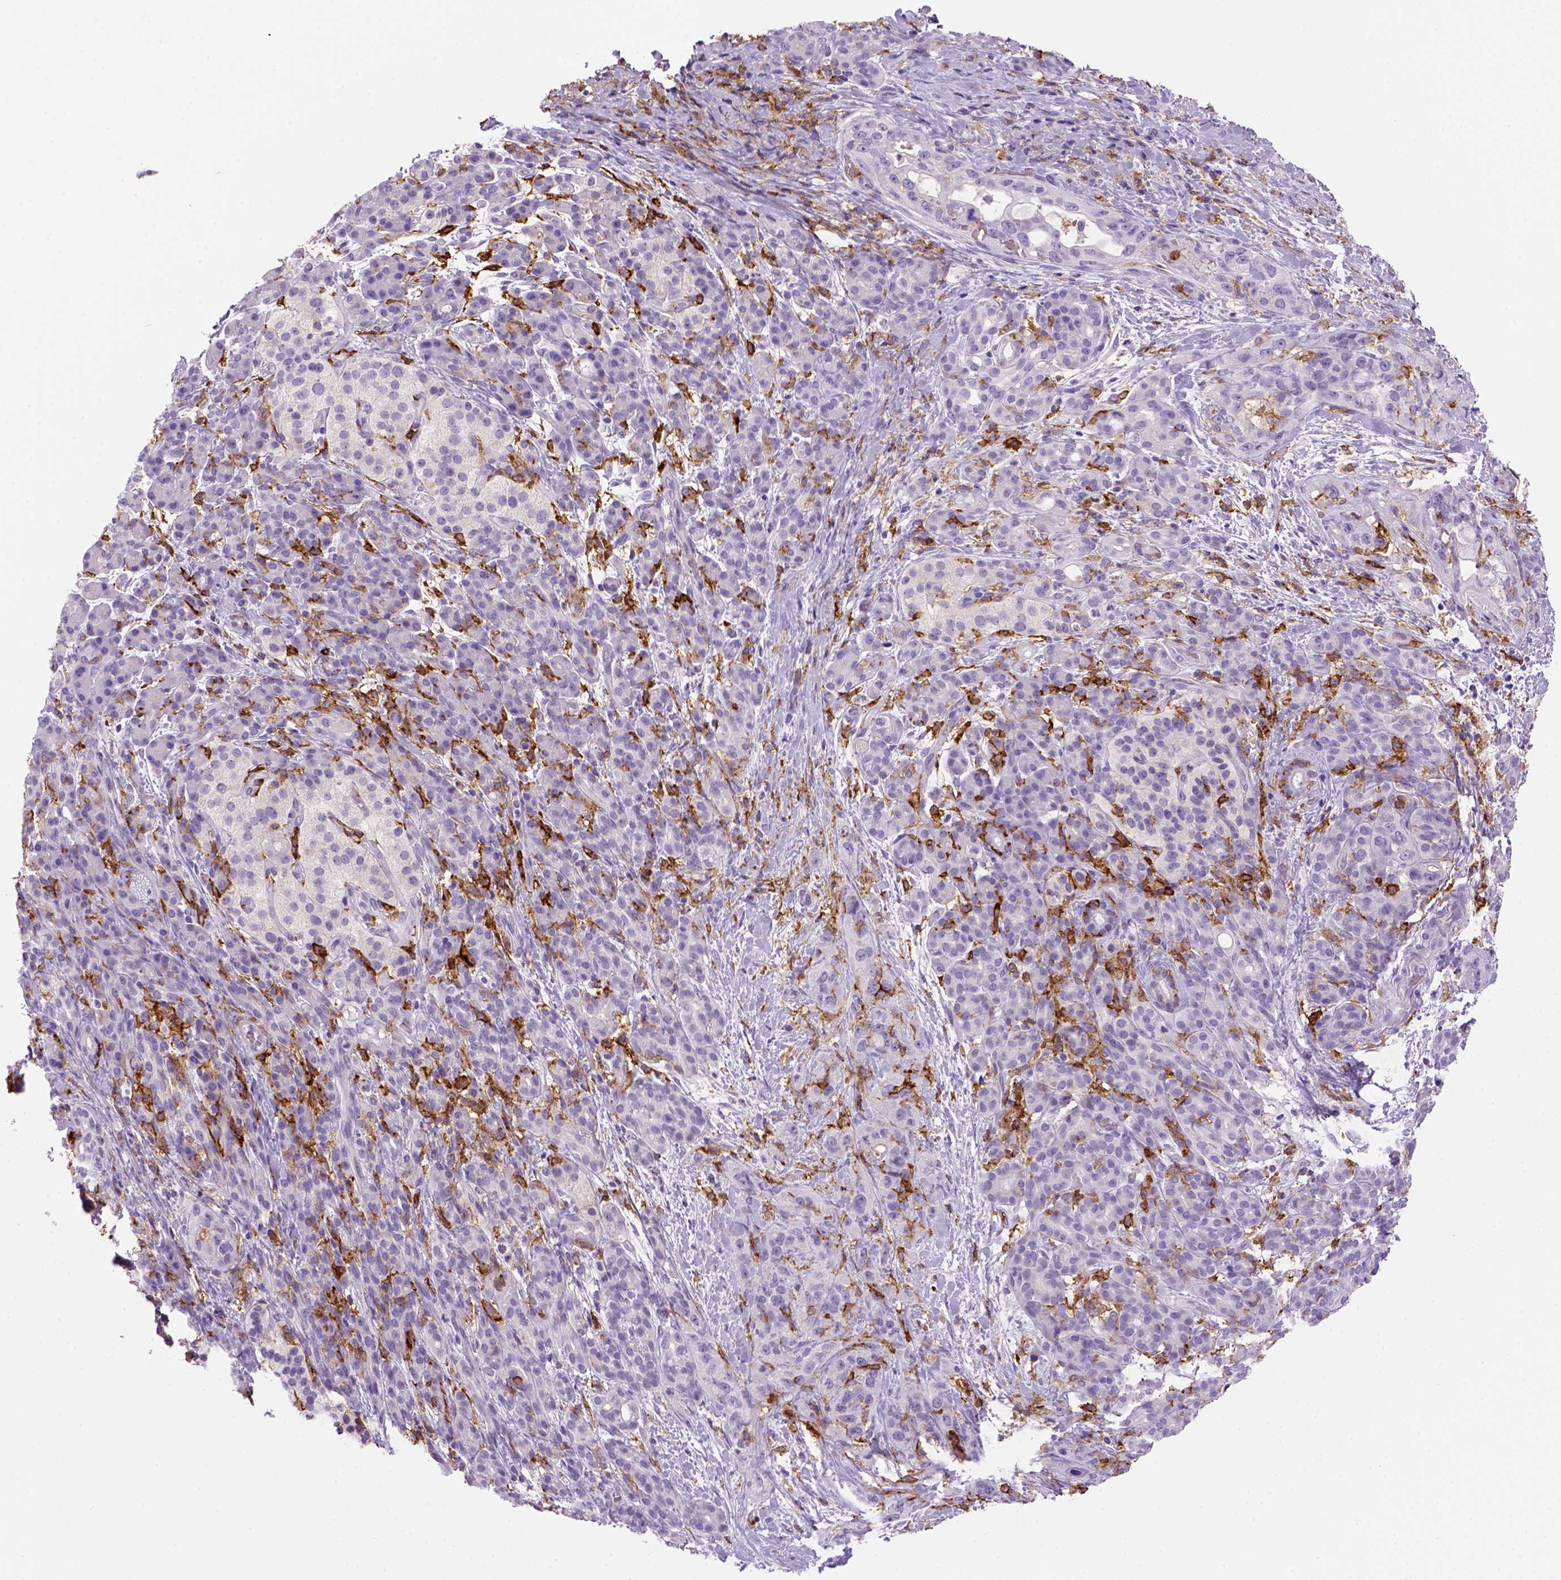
{"staining": {"intensity": "negative", "quantity": "none", "location": "none"}, "tissue": "pancreatic cancer", "cell_type": "Tumor cells", "image_type": "cancer", "snomed": [{"axis": "morphology", "description": "Adenocarcinoma, NOS"}, {"axis": "topography", "description": "Pancreas"}], "caption": "Pancreatic cancer (adenocarcinoma) stained for a protein using immunohistochemistry reveals no expression tumor cells.", "gene": "CD14", "patient": {"sex": "male", "age": 44}}